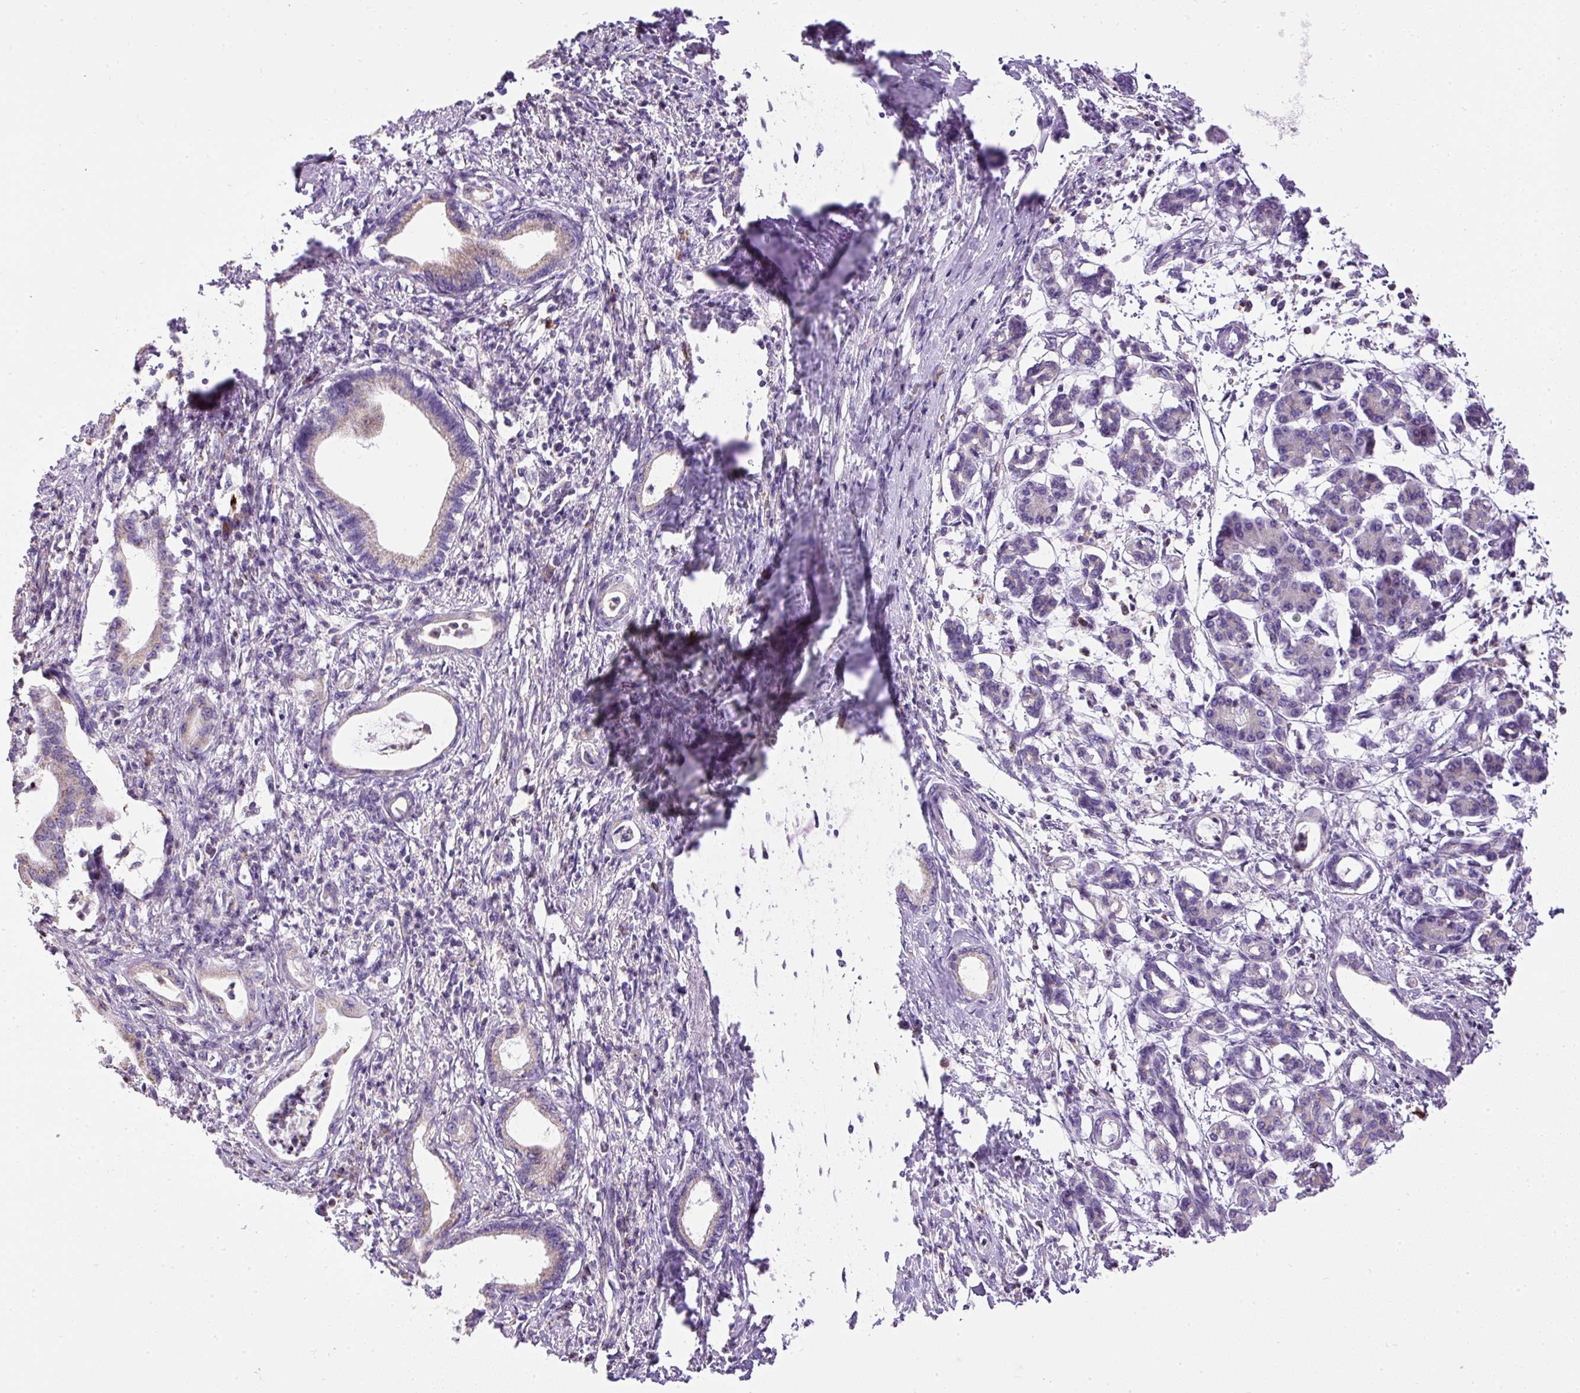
{"staining": {"intensity": "negative", "quantity": "none", "location": "none"}, "tissue": "pancreatic cancer", "cell_type": "Tumor cells", "image_type": "cancer", "snomed": [{"axis": "morphology", "description": "Adenocarcinoma, NOS"}, {"axis": "topography", "description": "Pancreas"}], "caption": "Immunohistochemical staining of human pancreatic cancer reveals no significant positivity in tumor cells.", "gene": "CFAP47", "patient": {"sex": "female", "age": 55}}